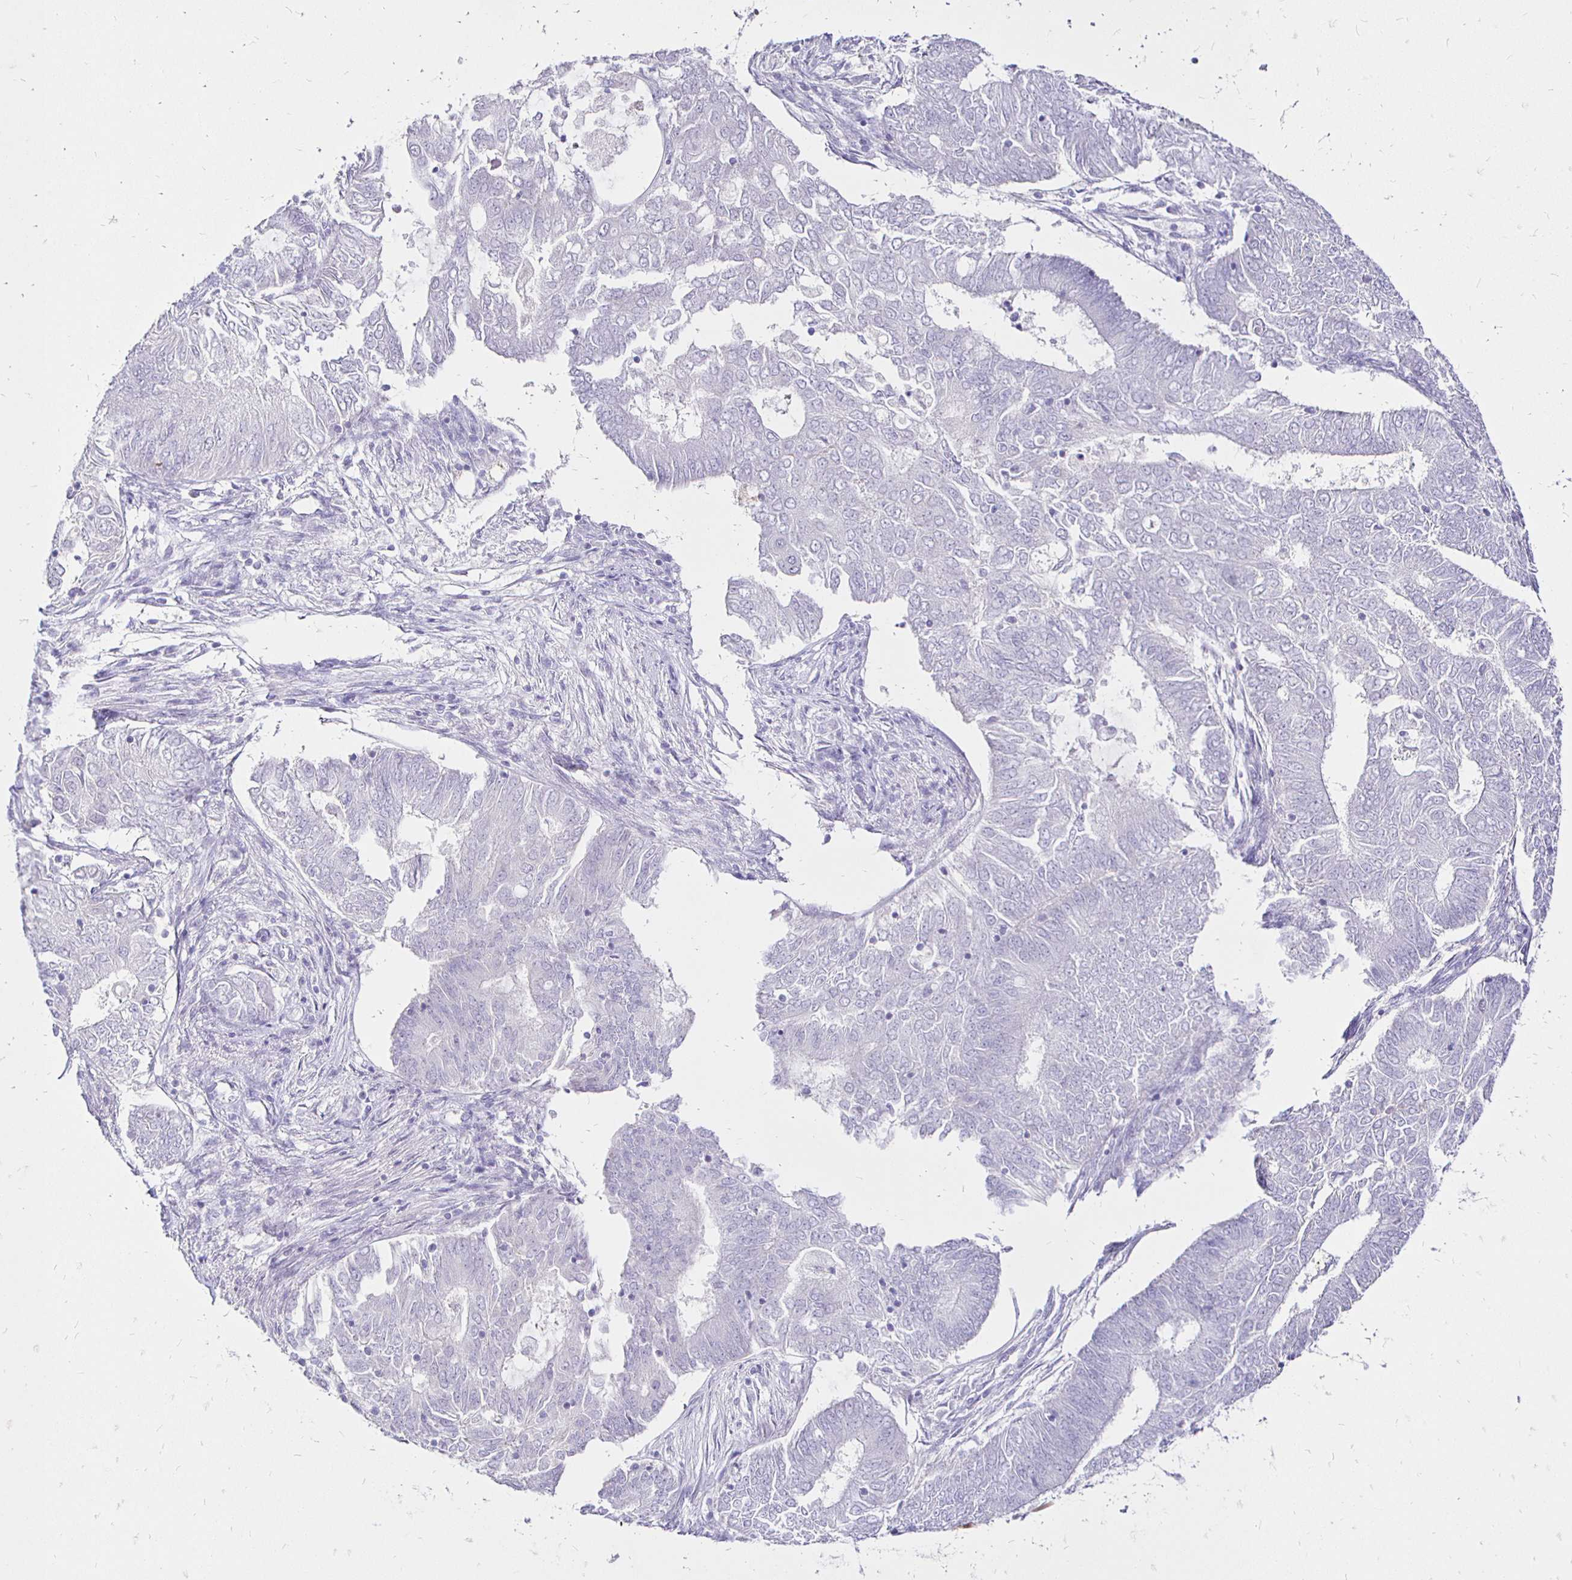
{"staining": {"intensity": "negative", "quantity": "none", "location": "none"}, "tissue": "endometrial cancer", "cell_type": "Tumor cells", "image_type": "cancer", "snomed": [{"axis": "morphology", "description": "Adenocarcinoma, NOS"}, {"axis": "topography", "description": "Endometrium"}], "caption": "High magnification brightfield microscopy of endometrial cancer (adenocarcinoma) stained with DAB (brown) and counterstained with hematoxylin (blue): tumor cells show no significant staining.", "gene": "IRGC", "patient": {"sex": "female", "age": 62}}